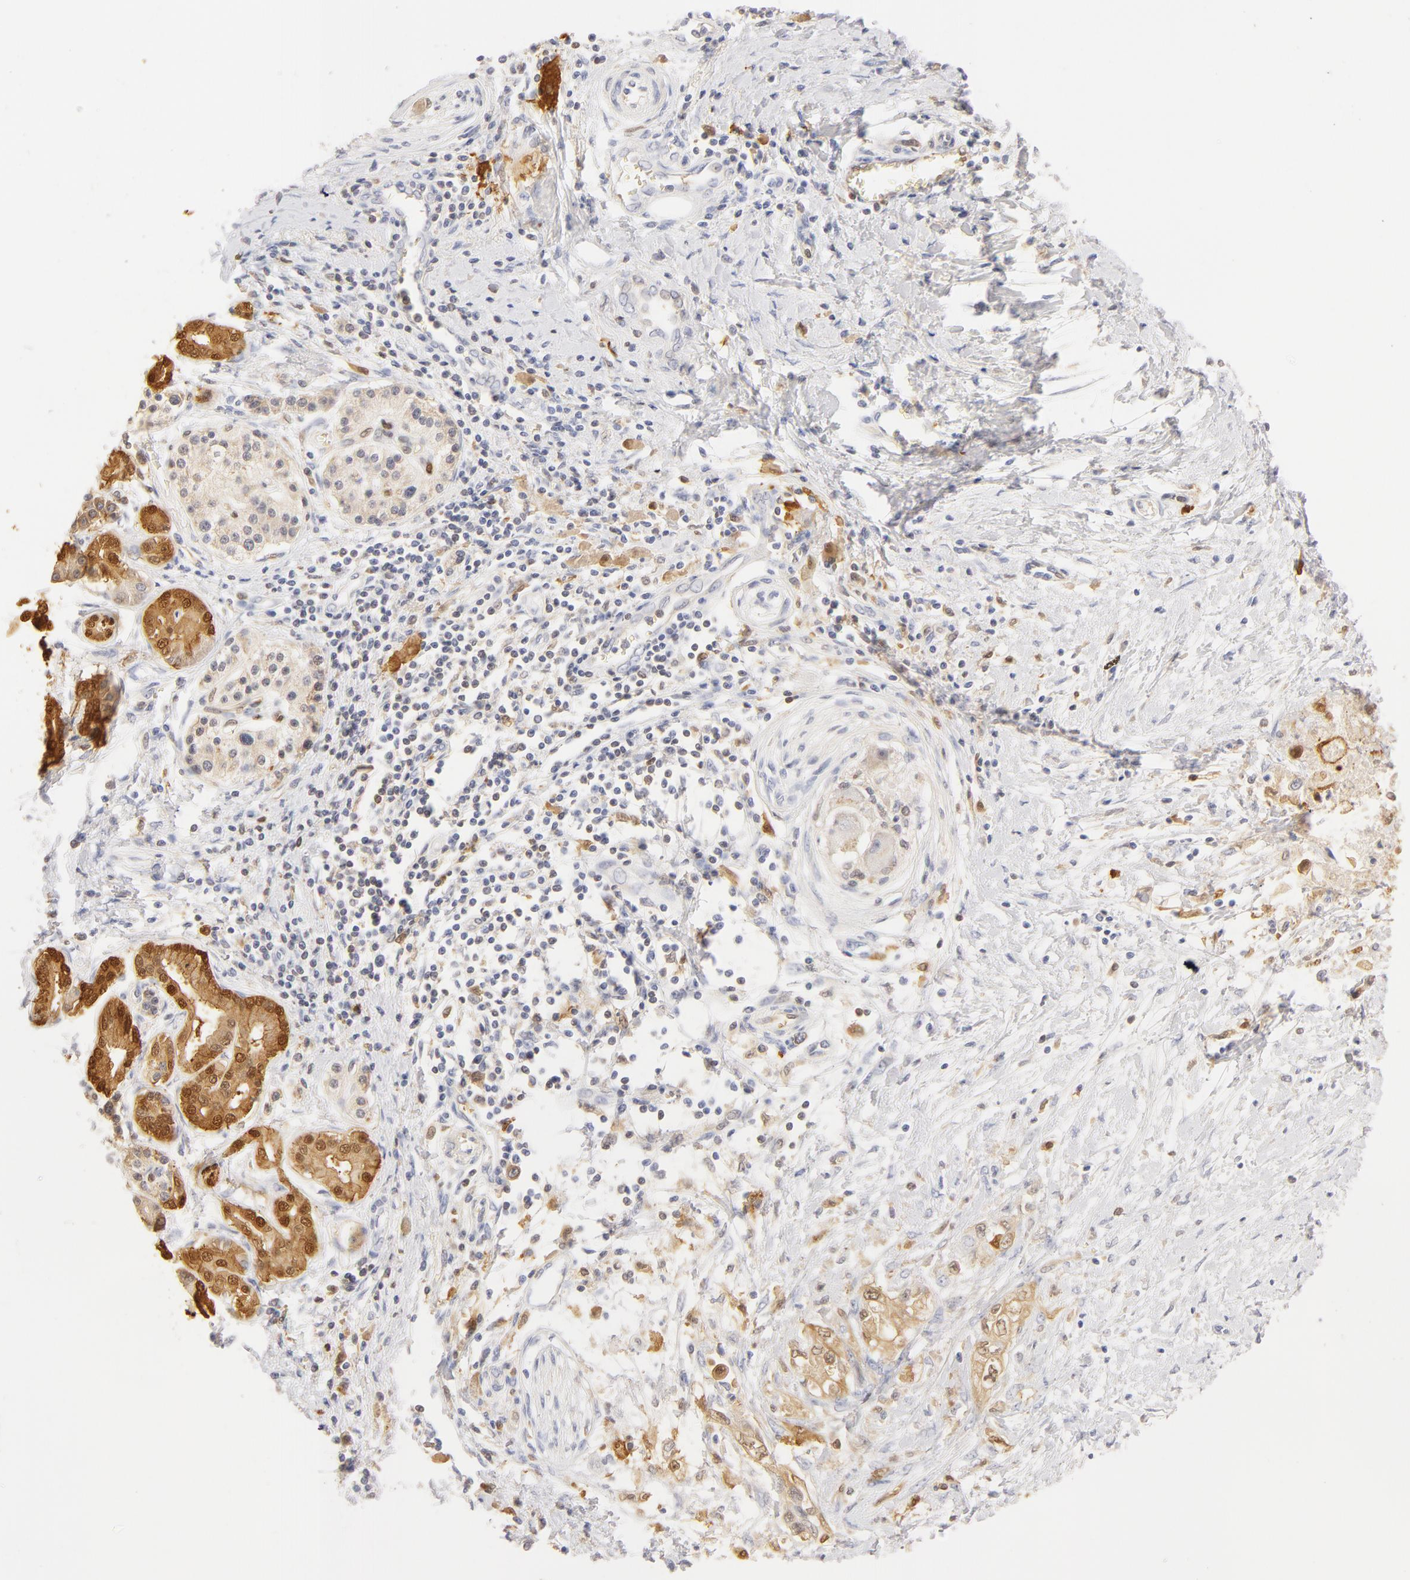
{"staining": {"intensity": "moderate", "quantity": "<25%", "location": "cytoplasmic/membranous,nuclear"}, "tissue": "pancreatic cancer", "cell_type": "Tumor cells", "image_type": "cancer", "snomed": [{"axis": "morphology", "description": "Adenocarcinoma, NOS"}, {"axis": "topography", "description": "Pancreas"}], "caption": "Pancreatic cancer stained with DAB (3,3'-diaminobenzidine) immunohistochemistry (IHC) reveals low levels of moderate cytoplasmic/membranous and nuclear positivity in approximately <25% of tumor cells.", "gene": "CA2", "patient": {"sex": "female", "age": 66}}